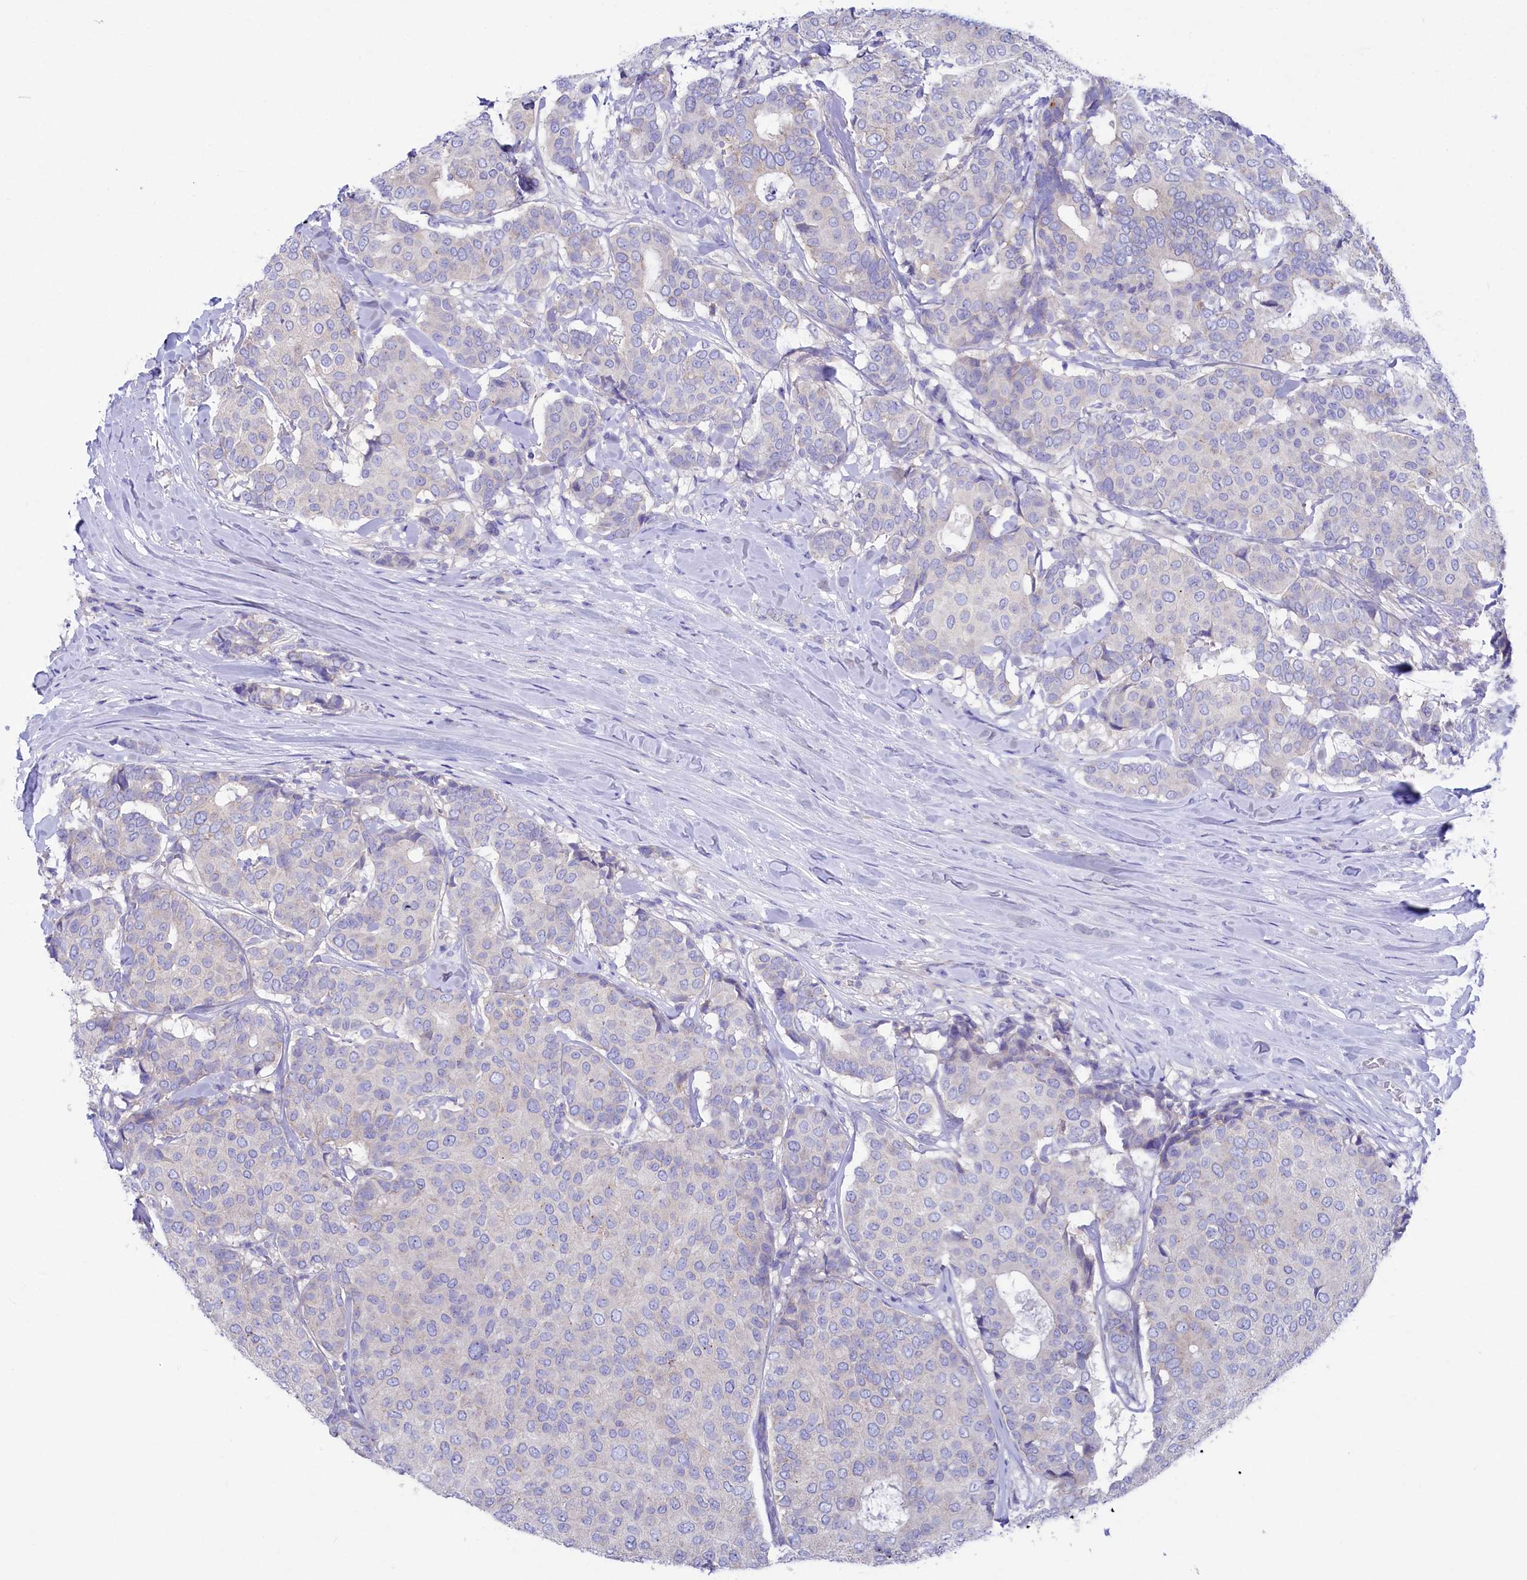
{"staining": {"intensity": "negative", "quantity": "none", "location": "none"}, "tissue": "breast cancer", "cell_type": "Tumor cells", "image_type": "cancer", "snomed": [{"axis": "morphology", "description": "Duct carcinoma"}, {"axis": "topography", "description": "Breast"}], "caption": "Immunohistochemistry histopathology image of neoplastic tissue: human breast invasive ductal carcinoma stained with DAB (3,3'-diaminobenzidine) exhibits no significant protein expression in tumor cells. The staining was performed using DAB (3,3'-diaminobenzidine) to visualize the protein expression in brown, while the nuclei were stained in blue with hematoxylin (Magnification: 20x).", "gene": "VPS26B", "patient": {"sex": "female", "age": 75}}